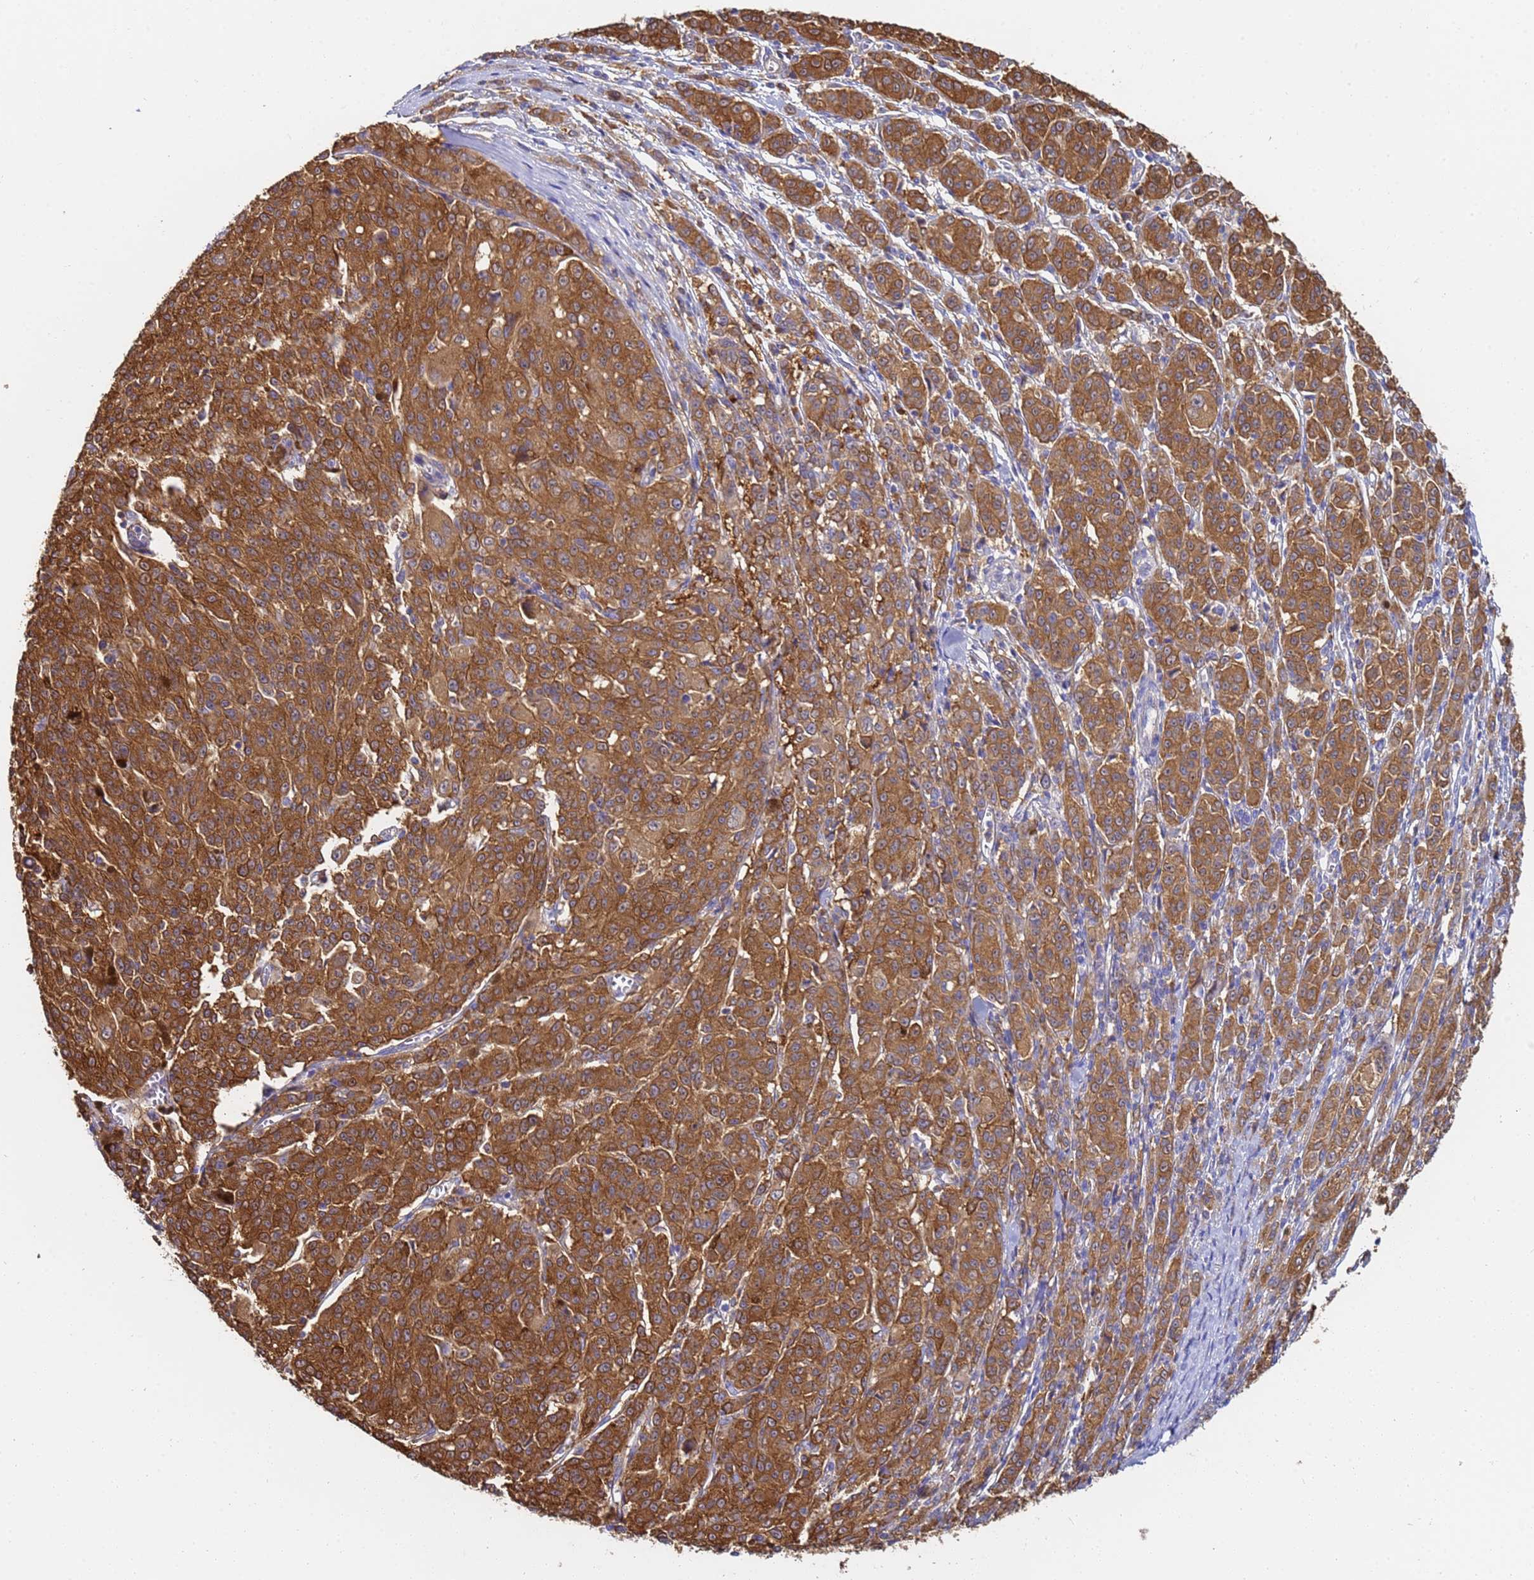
{"staining": {"intensity": "moderate", "quantity": ">75%", "location": "cytoplasmic/membranous"}, "tissue": "melanoma", "cell_type": "Tumor cells", "image_type": "cancer", "snomed": [{"axis": "morphology", "description": "Malignant melanoma, NOS"}, {"axis": "topography", "description": "Skin"}], "caption": "A histopathology image showing moderate cytoplasmic/membranous positivity in approximately >75% of tumor cells in malignant melanoma, as visualized by brown immunohistochemical staining.", "gene": "NME1-NME2", "patient": {"sex": "female", "age": 52}}